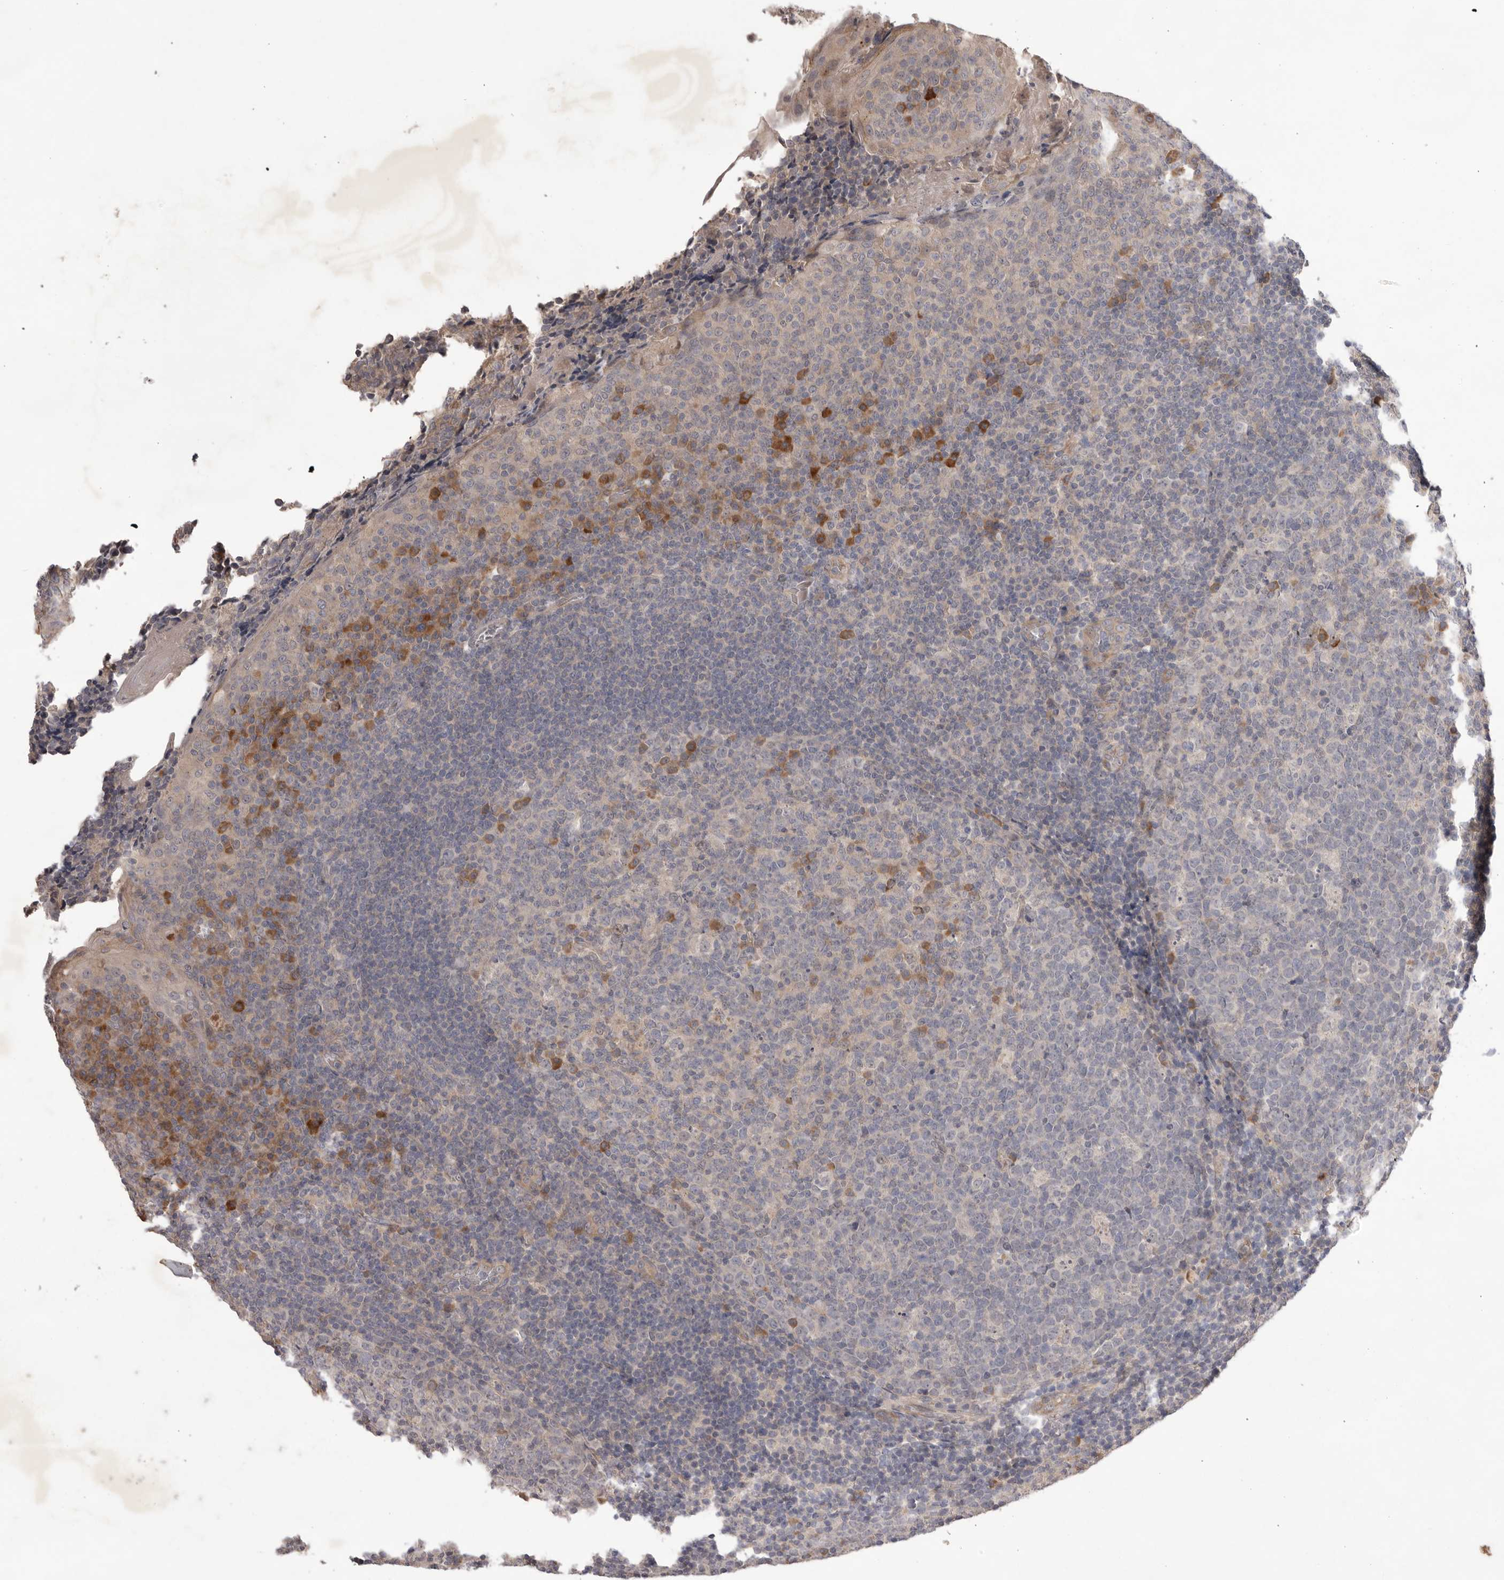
{"staining": {"intensity": "moderate", "quantity": "<25%", "location": "cytoplasmic/membranous"}, "tissue": "tonsil", "cell_type": "Germinal center cells", "image_type": "normal", "snomed": [{"axis": "morphology", "description": "Normal tissue, NOS"}, {"axis": "topography", "description": "Tonsil"}], "caption": "An image showing moderate cytoplasmic/membranous staining in approximately <25% of germinal center cells in benign tonsil, as visualized by brown immunohistochemical staining.", "gene": "NRCAM", "patient": {"sex": "female", "age": 19}}